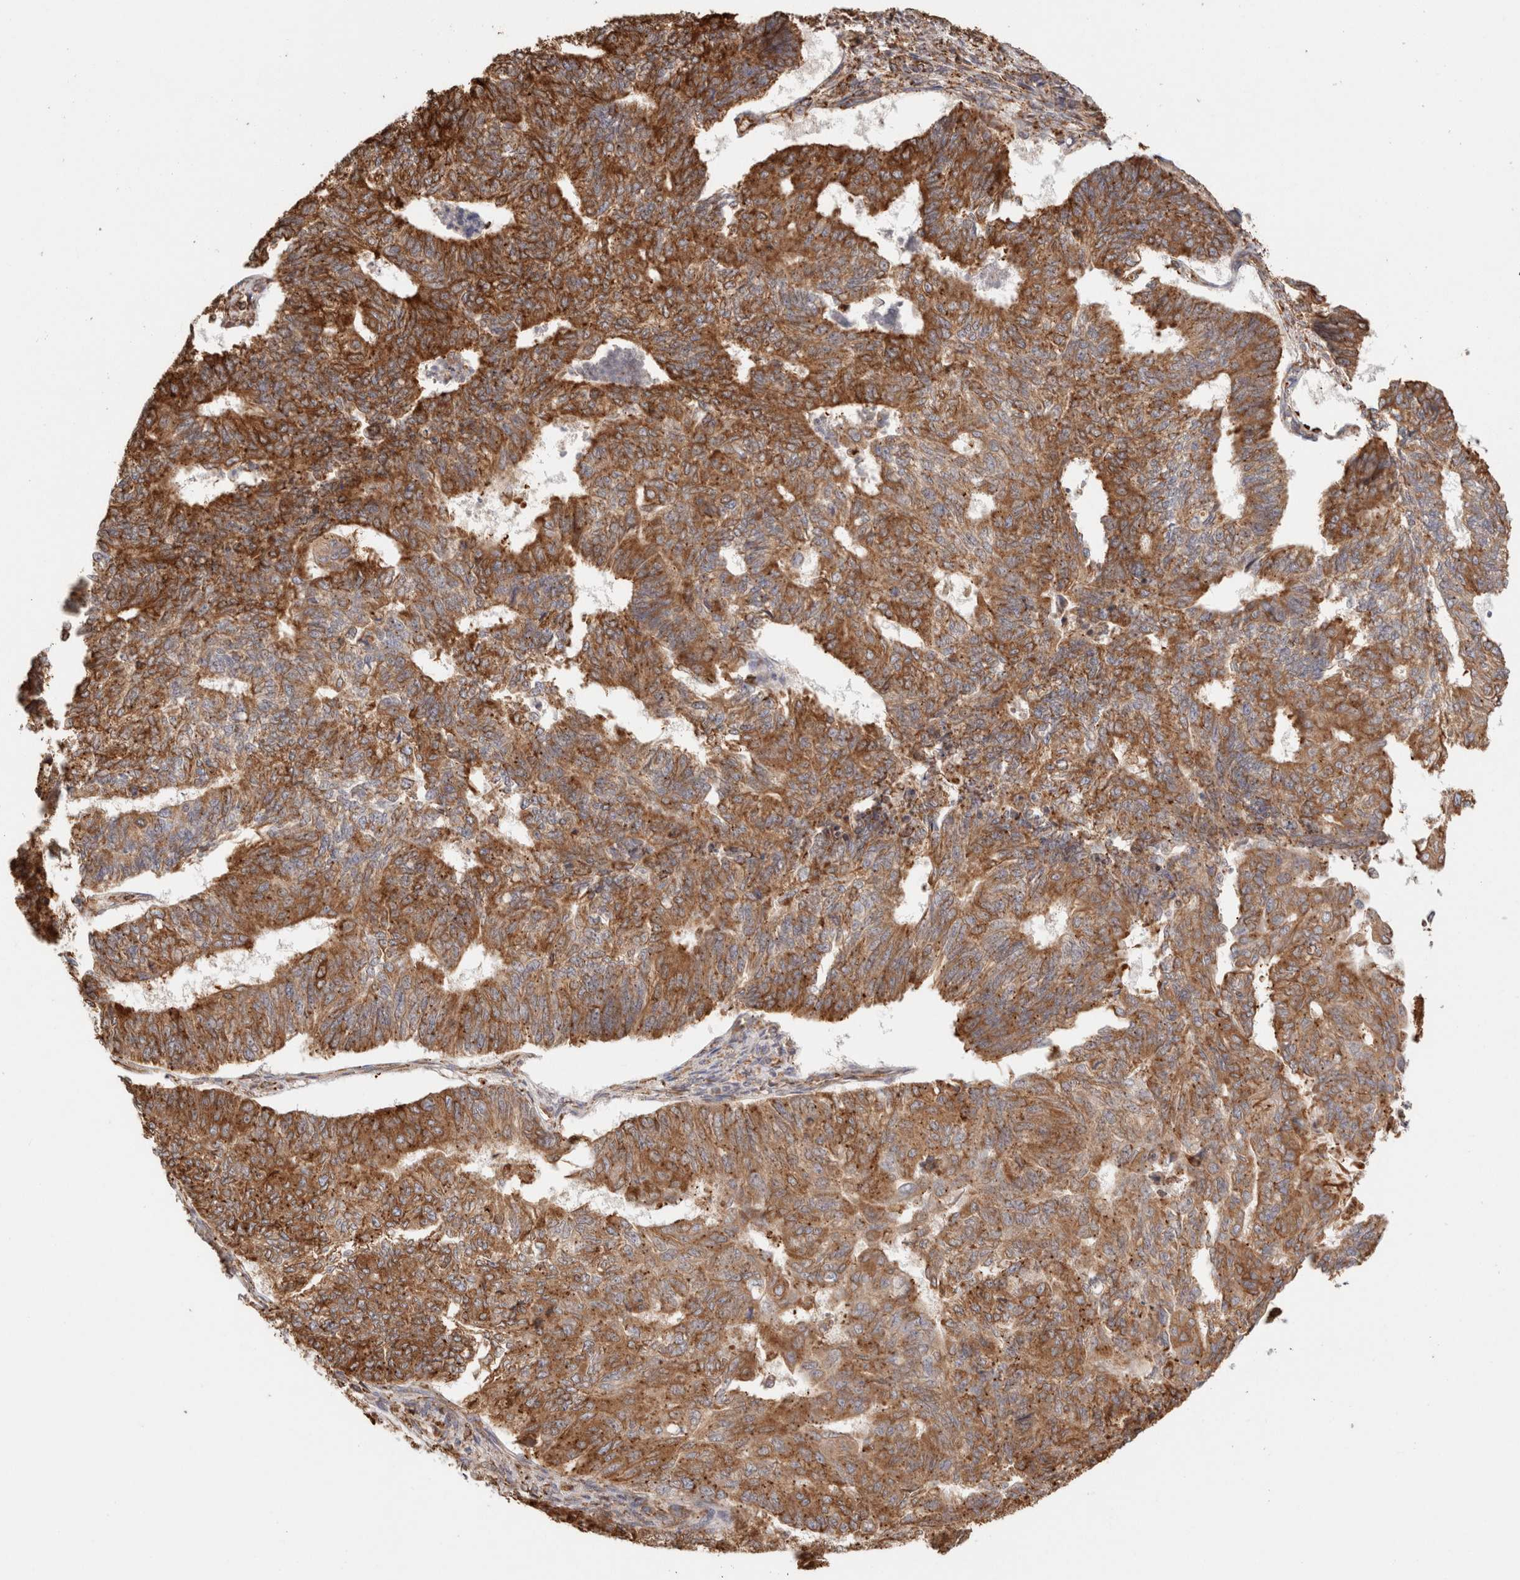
{"staining": {"intensity": "strong", "quantity": ">75%", "location": "cytoplasmic/membranous"}, "tissue": "endometrial cancer", "cell_type": "Tumor cells", "image_type": "cancer", "snomed": [{"axis": "morphology", "description": "Adenocarcinoma, NOS"}, {"axis": "topography", "description": "Endometrium"}], "caption": "A brown stain labels strong cytoplasmic/membranous staining of a protein in adenocarcinoma (endometrial) tumor cells.", "gene": "FER", "patient": {"sex": "female", "age": 32}}